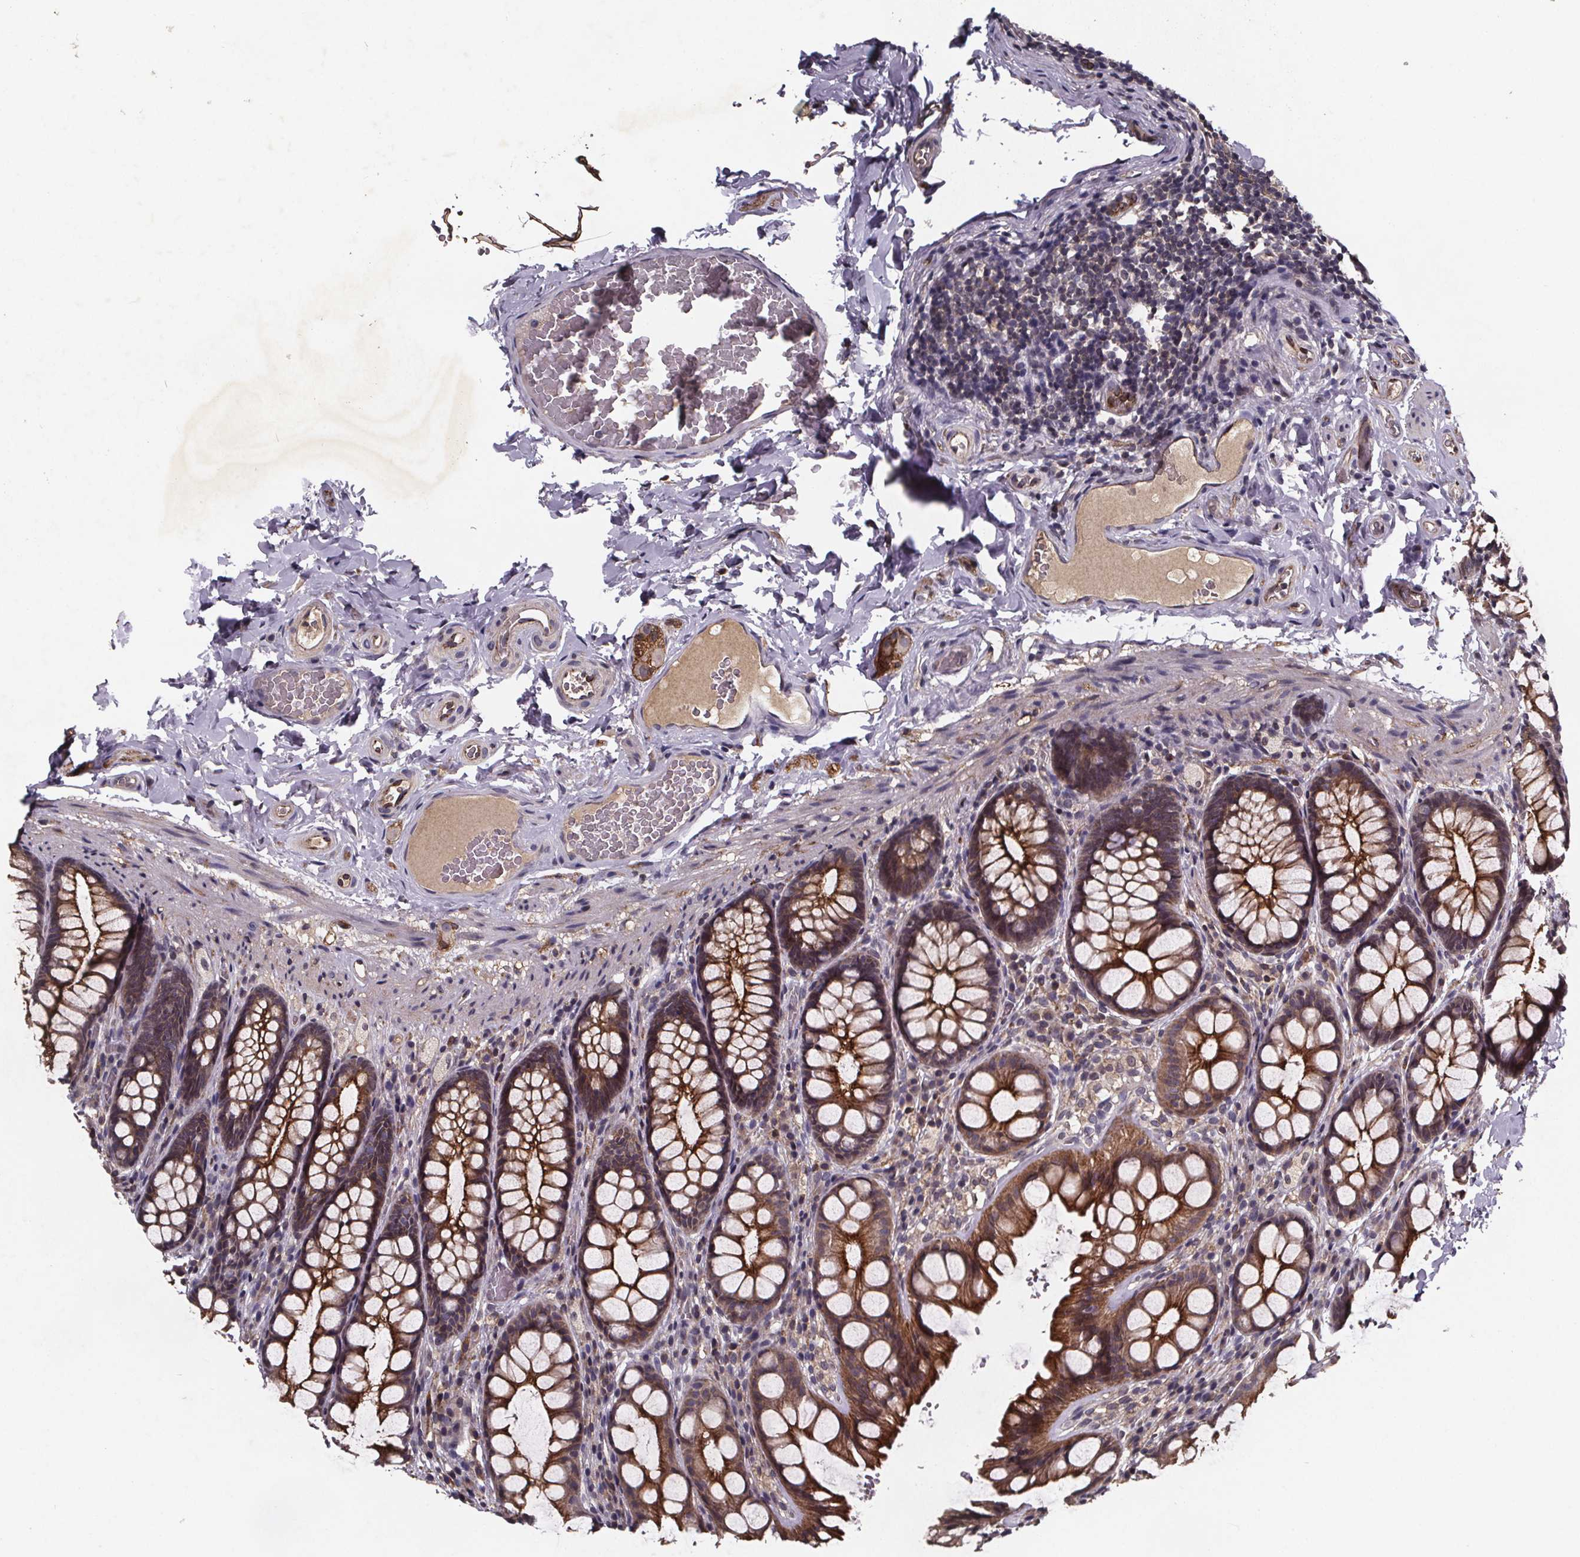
{"staining": {"intensity": "moderate", "quantity": "<25%", "location": "cytoplasmic/membranous,nuclear"}, "tissue": "colon", "cell_type": "Endothelial cells", "image_type": "normal", "snomed": [{"axis": "morphology", "description": "Normal tissue, NOS"}, {"axis": "topography", "description": "Colon"}], "caption": "High-power microscopy captured an immunohistochemistry image of normal colon, revealing moderate cytoplasmic/membranous,nuclear staining in about <25% of endothelial cells.", "gene": "FASTKD3", "patient": {"sex": "male", "age": 47}}